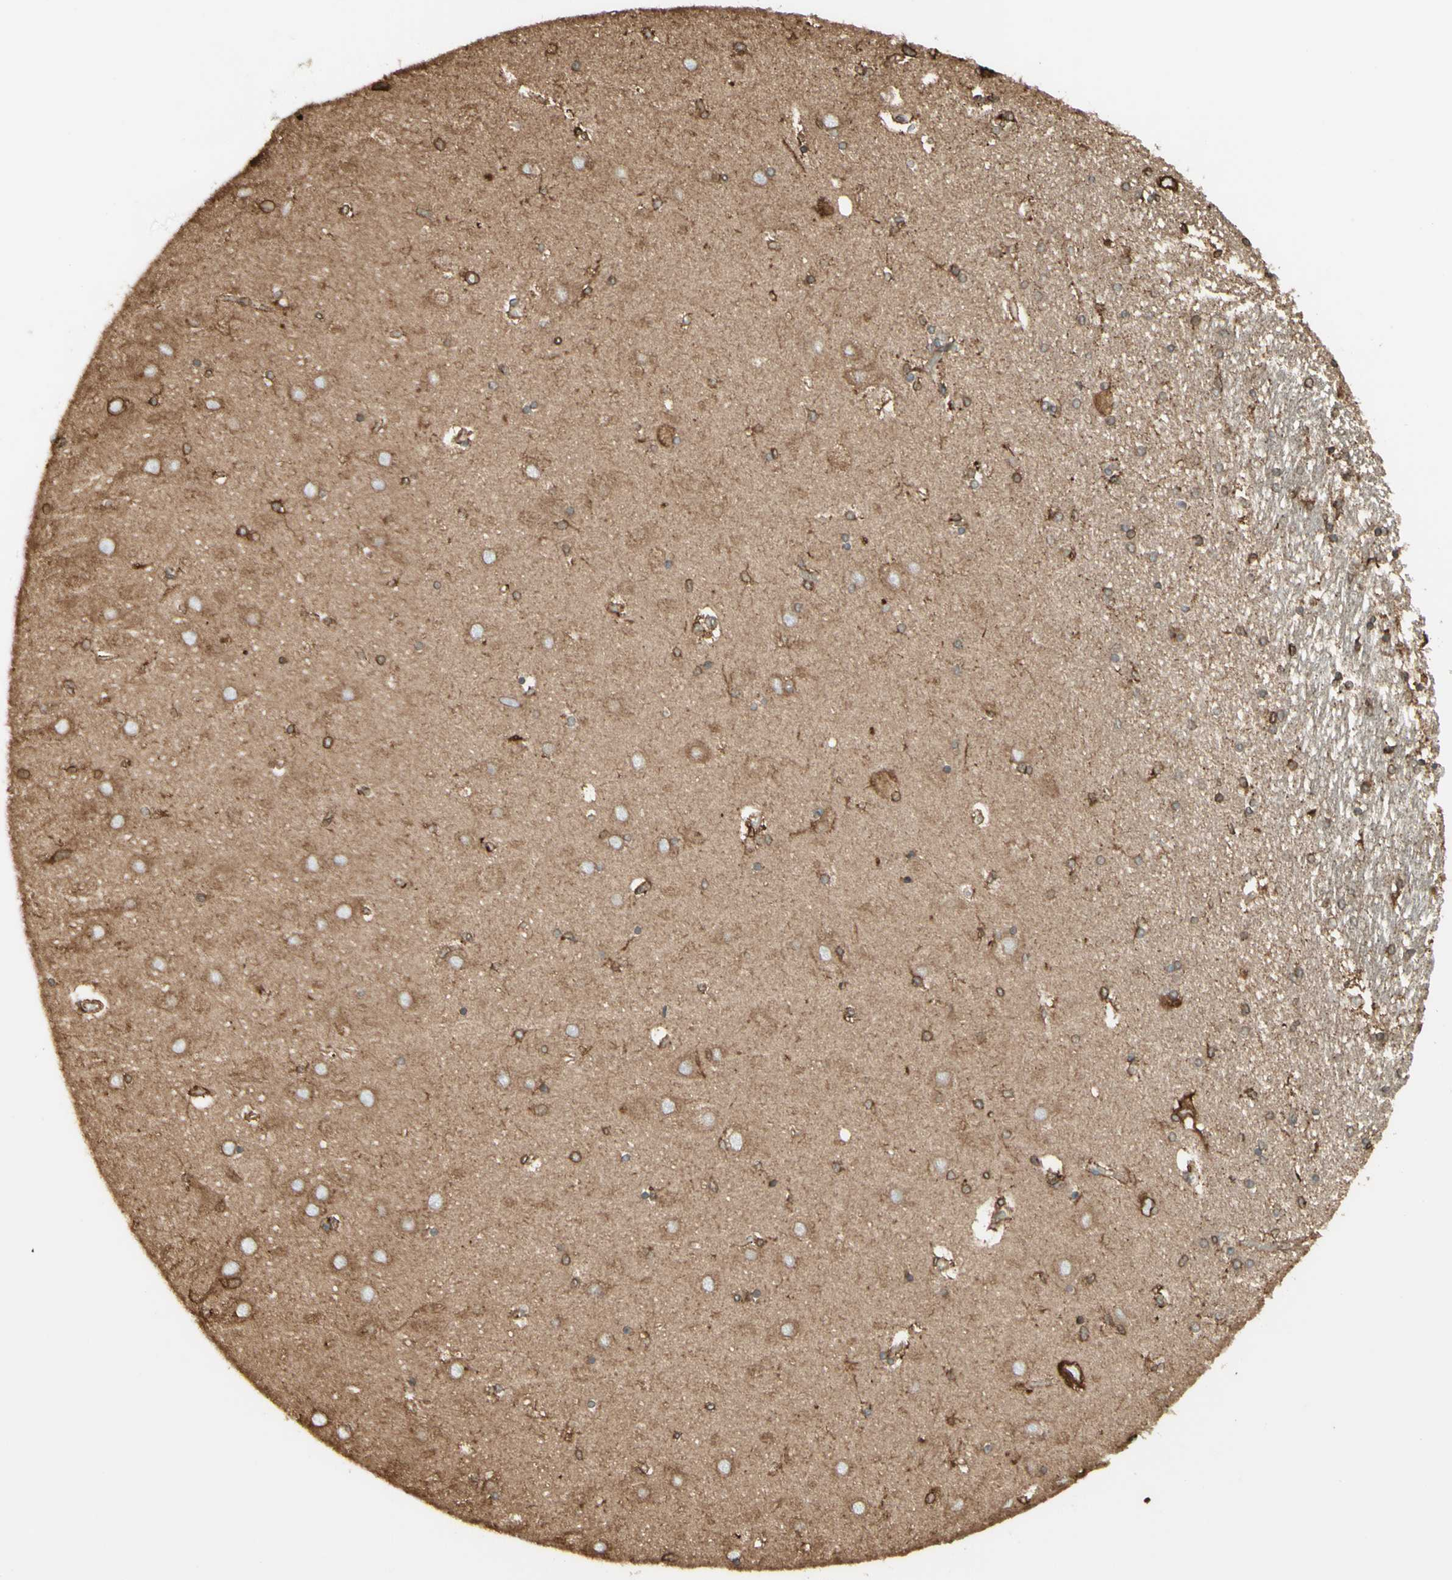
{"staining": {"intensity": "moderate", "quantity": ">75%", "location": "cytoplasmic/membranous"}, "tissue": "hippocampus", "cell_type": "Glial cells", "image_type": "normal", "snomed": [{"axis": "morphology", "description": "Normal tissue, NOS"}, {"axis": "topography", "description": "Hippocampus"}], "caption": "Moderate cytoplasmic/membranous protein expression is seen in about >75% of glial cells in hippocampus. Using DAB (3,3'-diaminobenzidine) (brown) and hematoxylin (blue) stains, captured at high magnification using brightfield microscopy.", "gene": "CANX", "patient": {"sex": "female", "age": 54}}